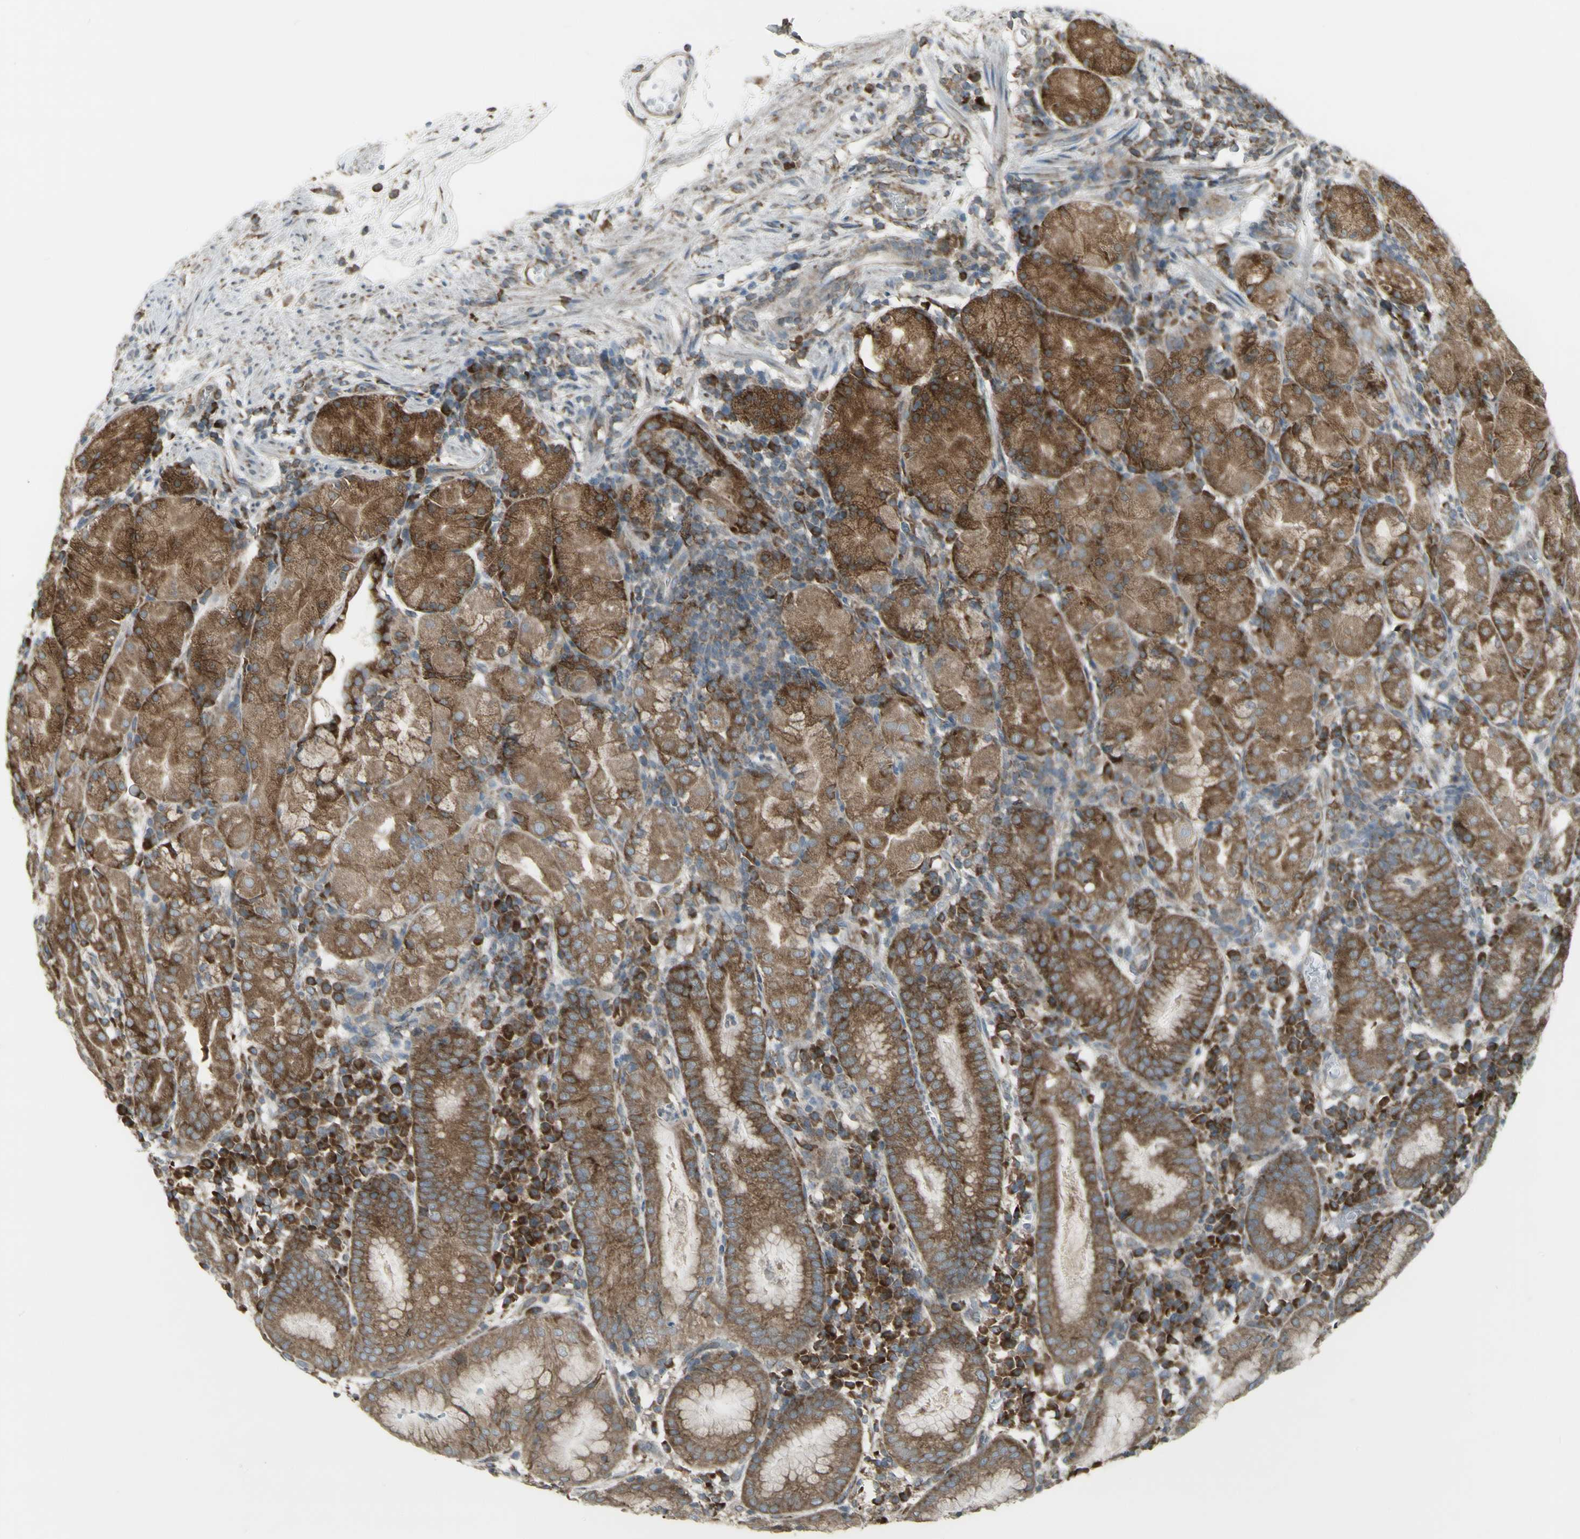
{"staining": {"intensity": "moderate", "quantity": ">75%", "location": "cytoplasmic/membranous"}, "tissue": "stomach", "cell_type": "Glandular cells", "image_type": "normal", "snomed": [{"axis": "morphology", "description": "Normal tissue, NOS"}, {"axis": "topography", "description": "Stomach"}, {"axis": "topography", "description": "Stomach, lower"}], "caption": "Benign stomach reveals moderate cytoplasmic/membranous positivity in approximately >75% of glandular cells, visualized by immunohistochemistry.", "gene": "FKBP3", "patient": {"sex": "female", "age": 75}}